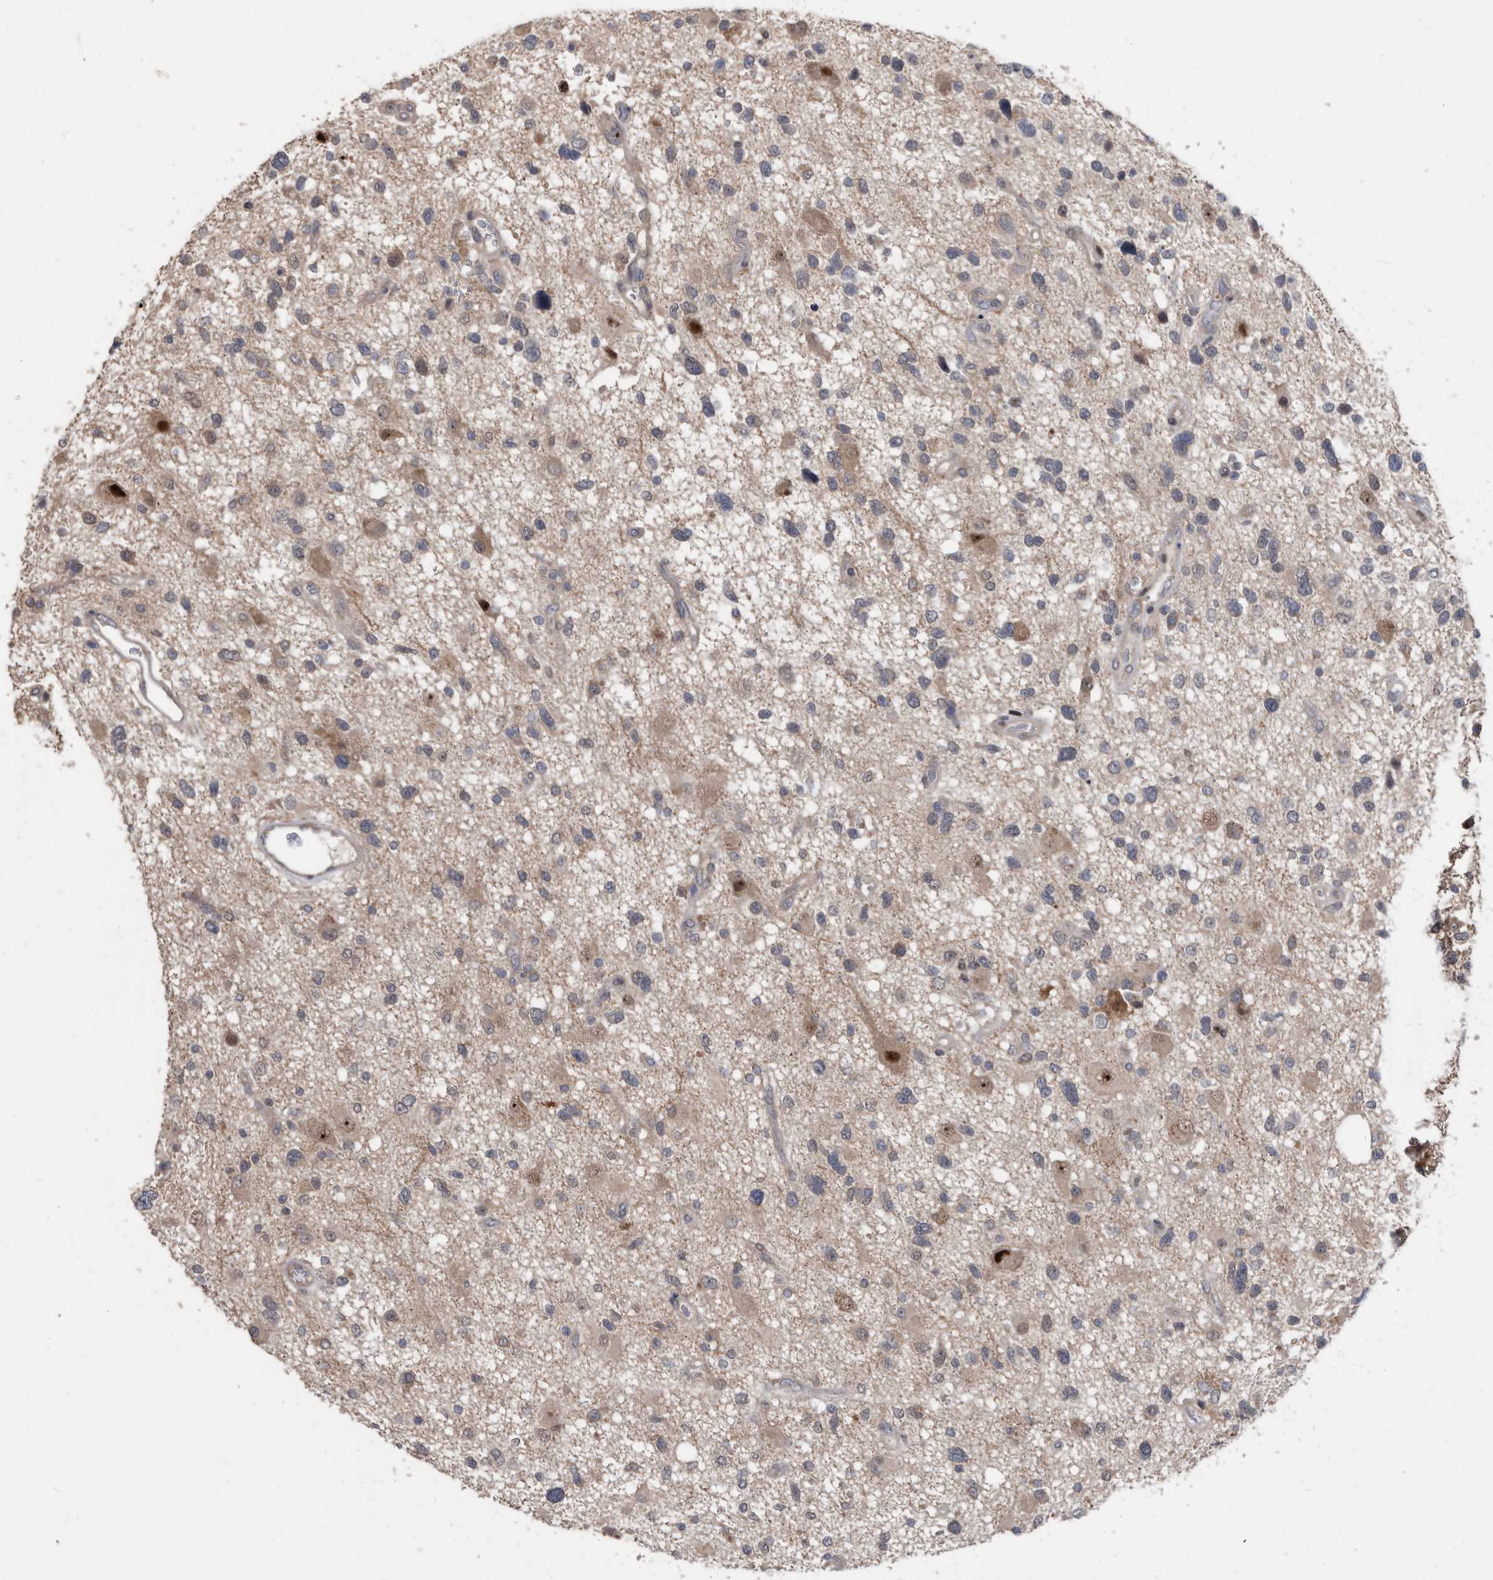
{"staining": {"intensity": "weak", "quantity": "<25%", "location": "cytoplasmic/membranous,nuclear"}, "tissue": "glioma", "cell_type": "Tumor cells", "image_type": "cancer", "snomed": [{"axis": "morphology", "description": "Glioma, malignant, High grade"}, {"axis": "topography", "description": "Brain"}], "caption": "Tumor cells show no significant protein expression in glioma.", "gene": "APEH", "patient": {"sex": "male", "age": 33}}